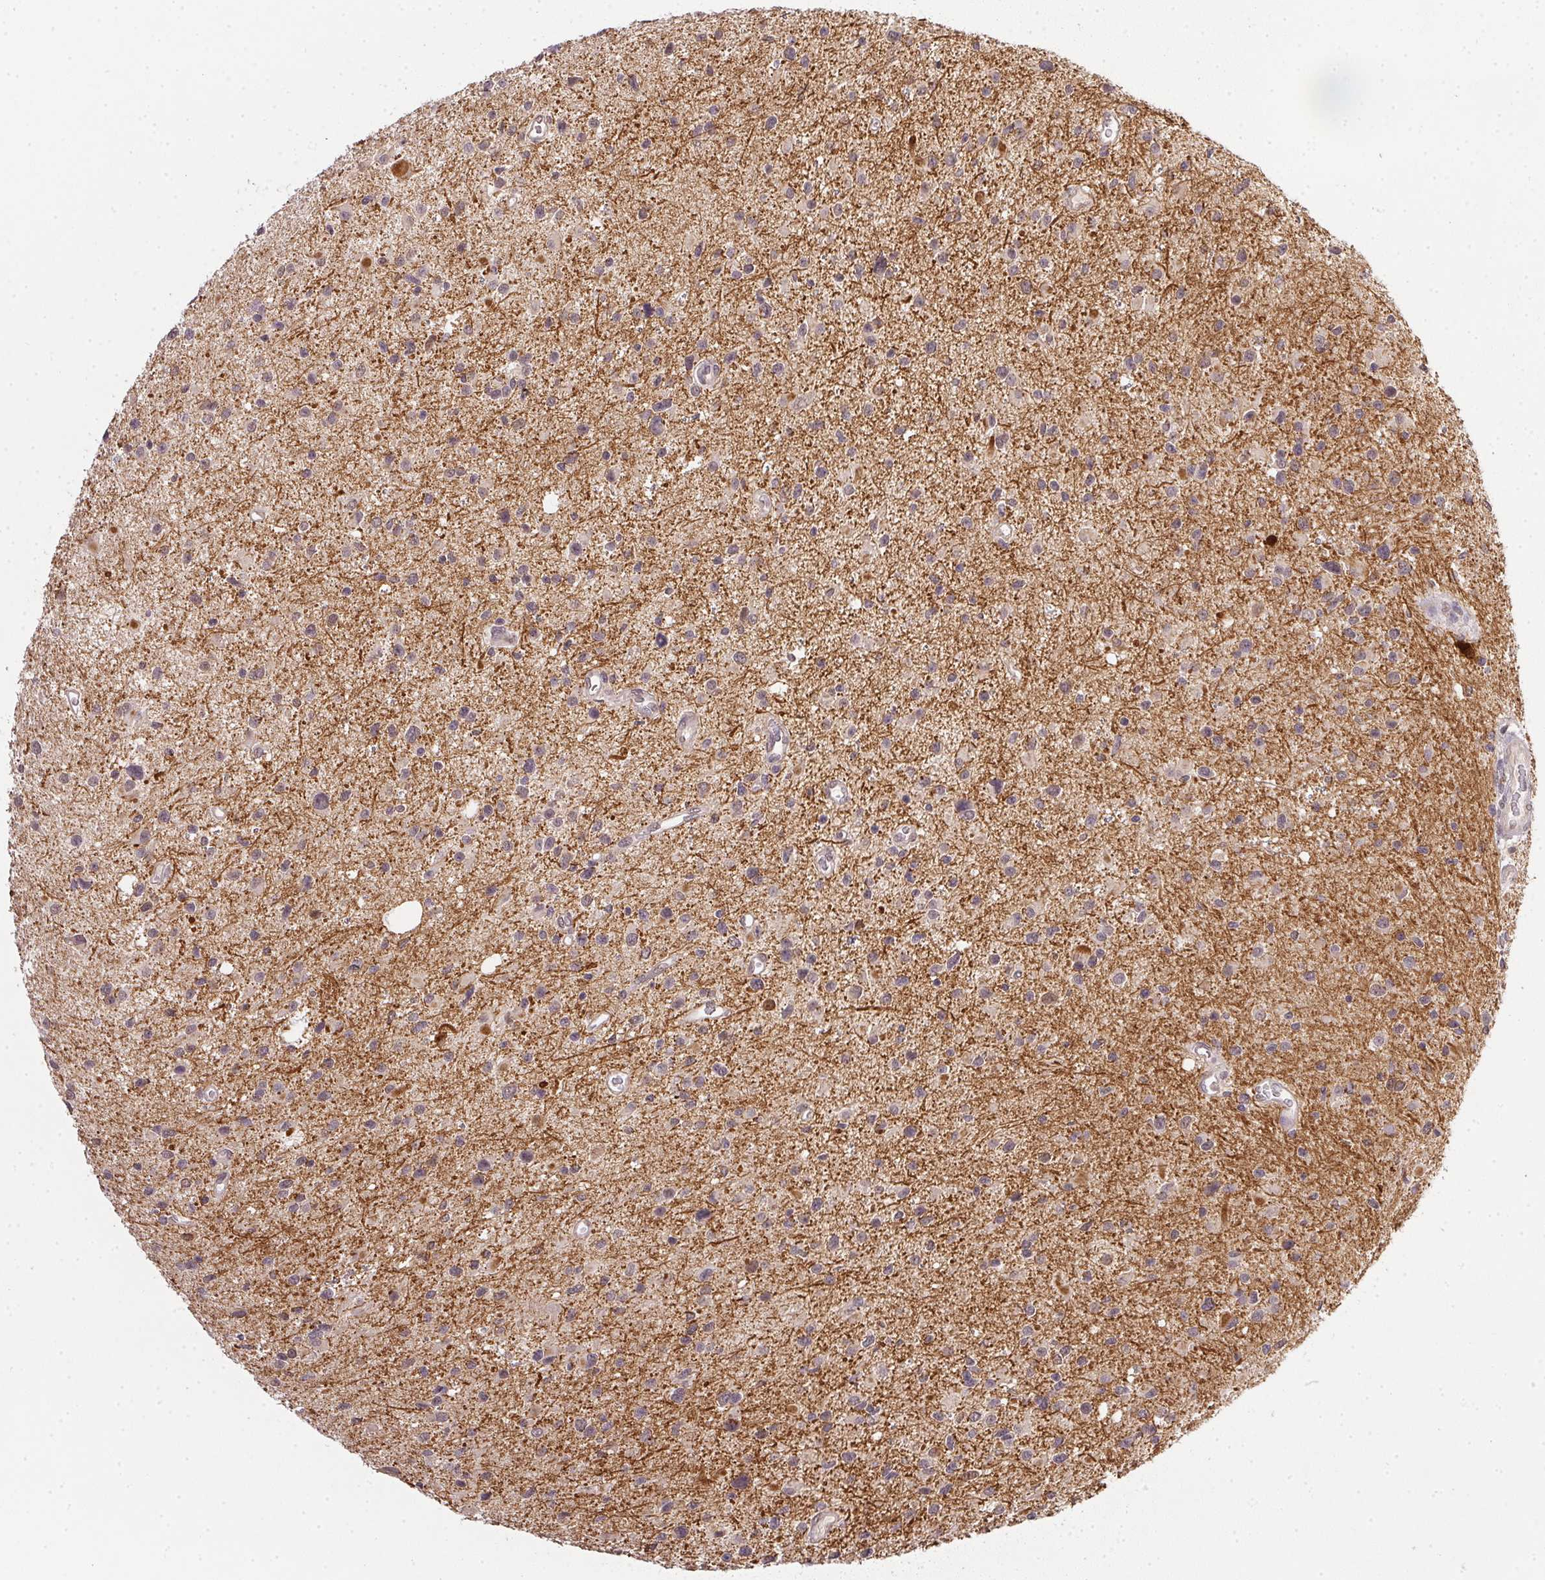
{"staining": {"intensity": "moderate", "quantity": "<25%", "location": "cytoplasmic/membranous,nuclear"}, "tissue": "glioma", "cell_type": "Tumor cells", "image_type": "cancer", "snomed": [{"axis": "morphology", "description": "Glioma, malignant, Low grade"}, {"axis": "topography", "description": "Brain"}], "caption": "Immunohistochemistry (IHC) (DAB) staining of glioma demonstrates moderate cytoplasmic/membranous and nuclear protein expression in approximately <25% of tumor cells. Nuclei are stained in blue.", "gene": "PPP4R4", "patient": {"sex": "female", "age": 32}}